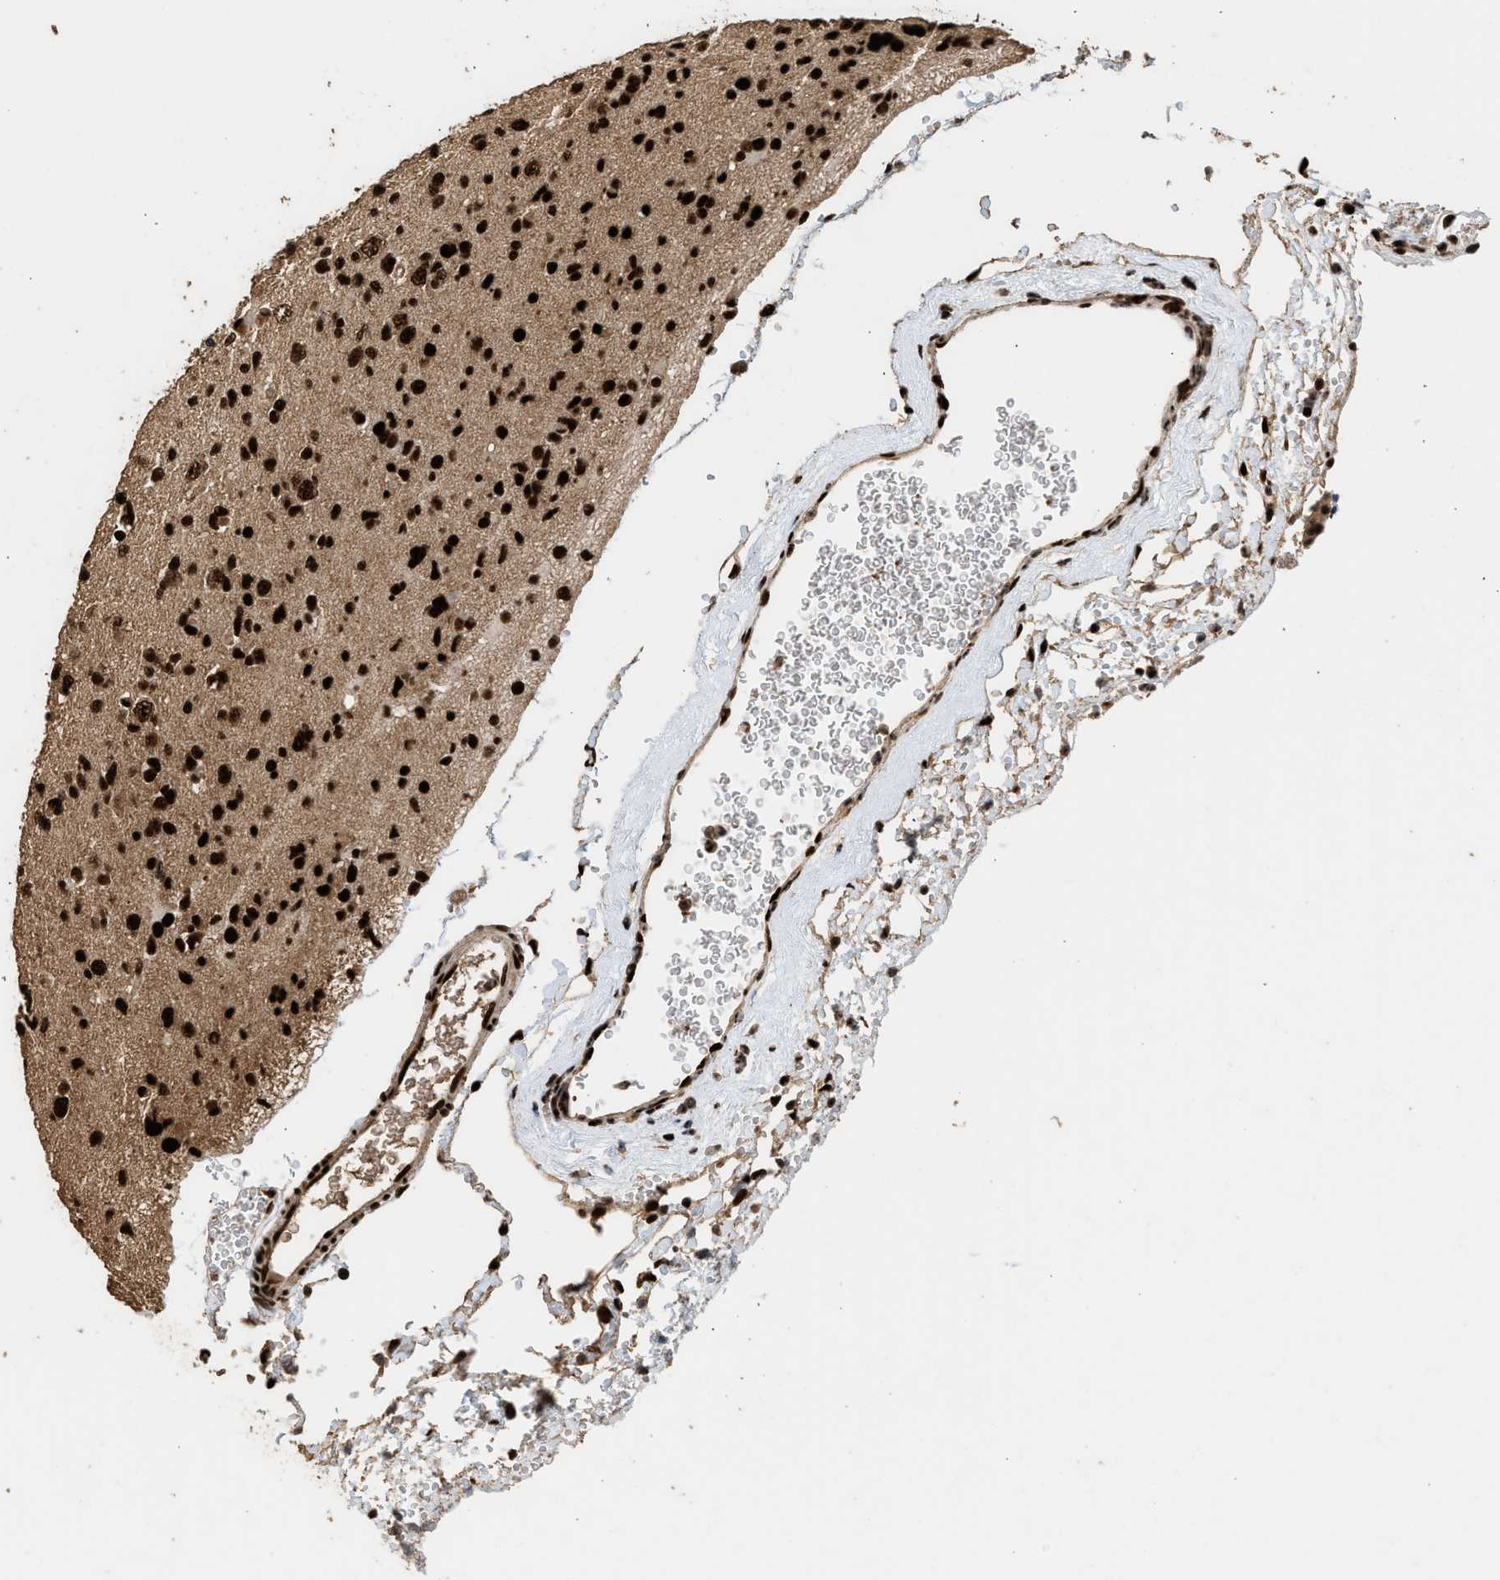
{"staining": {"intensity": "strong", "quantity": ">75%", "location": "nuclear"}, "tissue": "glioma", "cell_type": "Tumor cells", "image_type": "cancer", "snomed": [{"axis": "morphology", "description": "Glioma, malignant, Low grade"}, {"axis": "topography", "description": "Brain"}], "caption": "A histopathology image showing strong nuclear staining in about >75% of tumor cells in glioma, as visualized by brown immunohistochemical staining.", "gene": "PPP4R3B", "patient": {"sex": "female", "age": 22}}